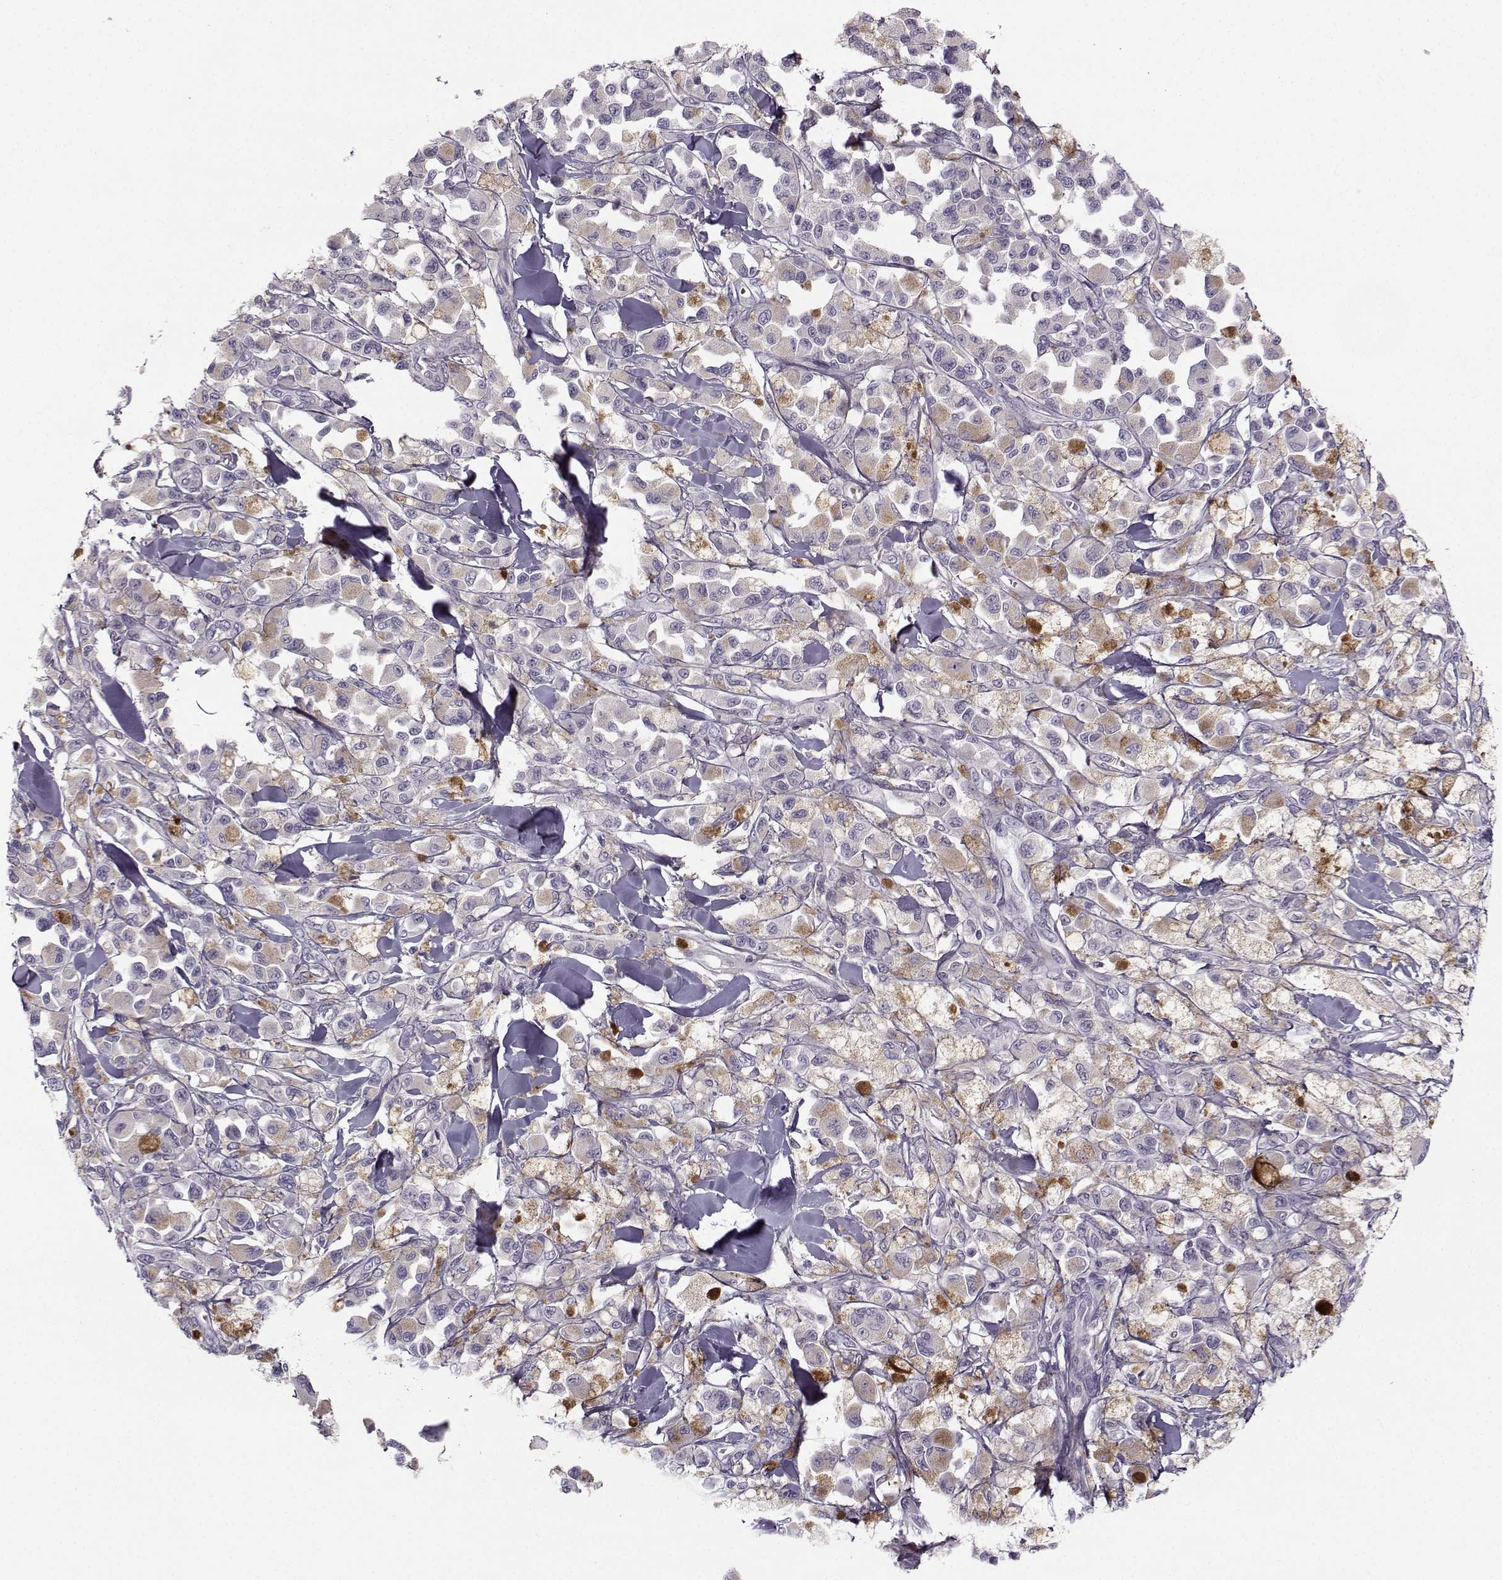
{"staining": {"intensity": "negative", "quantity": "none", "location": "none"}, "tissue": "melanoma", "cell_type": "Tumor cells", "image_type": "cancer", "snomed": [{"axis": "morphology", "description": "Malignant melanoma, NOS"}, {"axis": "topography", "description": "Skin"}], "caption": "A high-resolution image shows IHC staining of malignant melanoma, which reveals no significant staining in tumor cells. (Brightfield microscopy of DAB (3,3'-diaminobenzidine) immunohistochemistry at high magnification).", "gene": "FCAMR", "patient": {"sex": "female", "age": 58}}